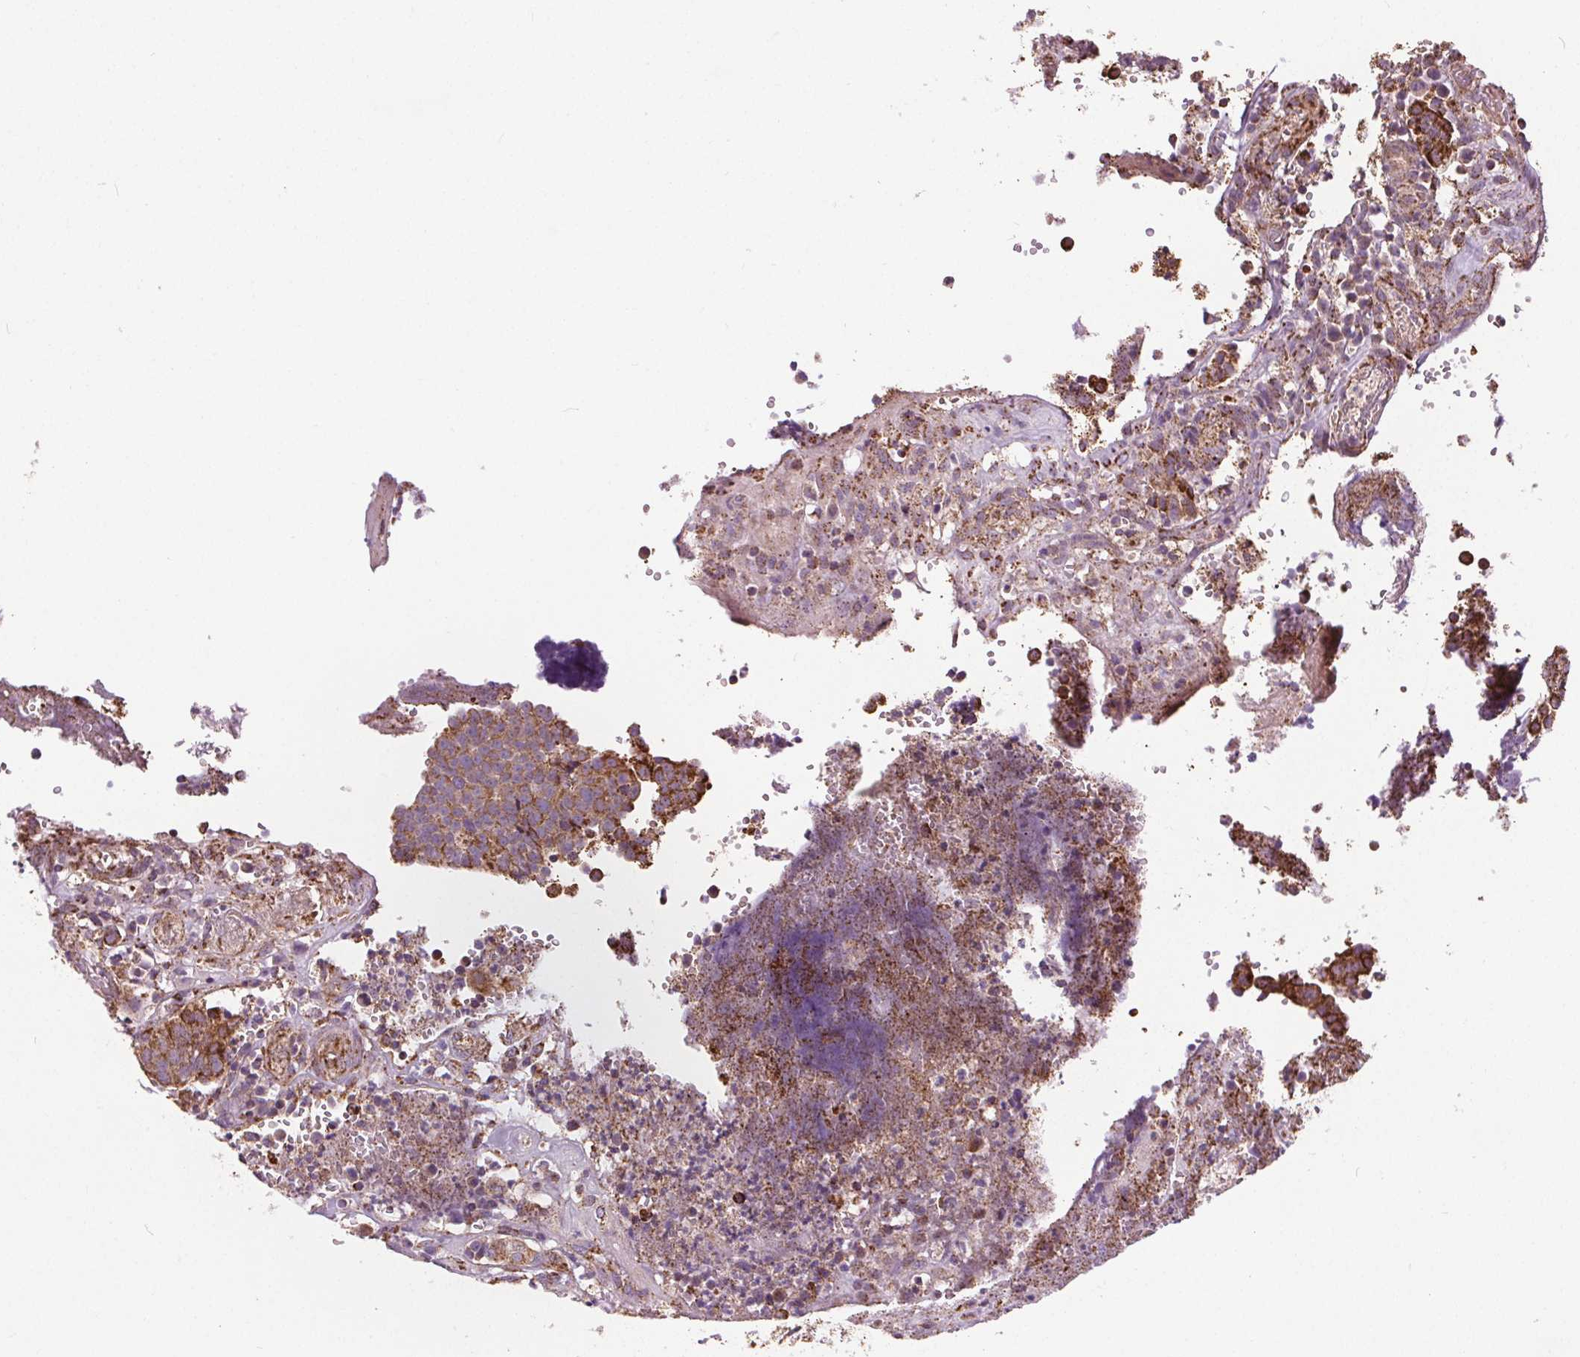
{"staining": {"intensity": "strong", "quantity": "<25%", "location": "cytoplasmic/membranous"}, "tissue": "prostate cancer", "cell_type": "Tumor cells", "image_type": "cancer", "snomed": [{"axis": "morphology", "description": "Adenocarcinoma, High grade"}, {"axis": "topography", "description": "Prostate and seminal vesicle, NOS"}], "caption": "This photomicrograph displays IHC staining of human prostate cancer, with medium strong cytoplasmic/membranous staining in about <25% of tumor cells.", "gene": "GOLT1B", "patient": {"sex": "male", "age": 60}}